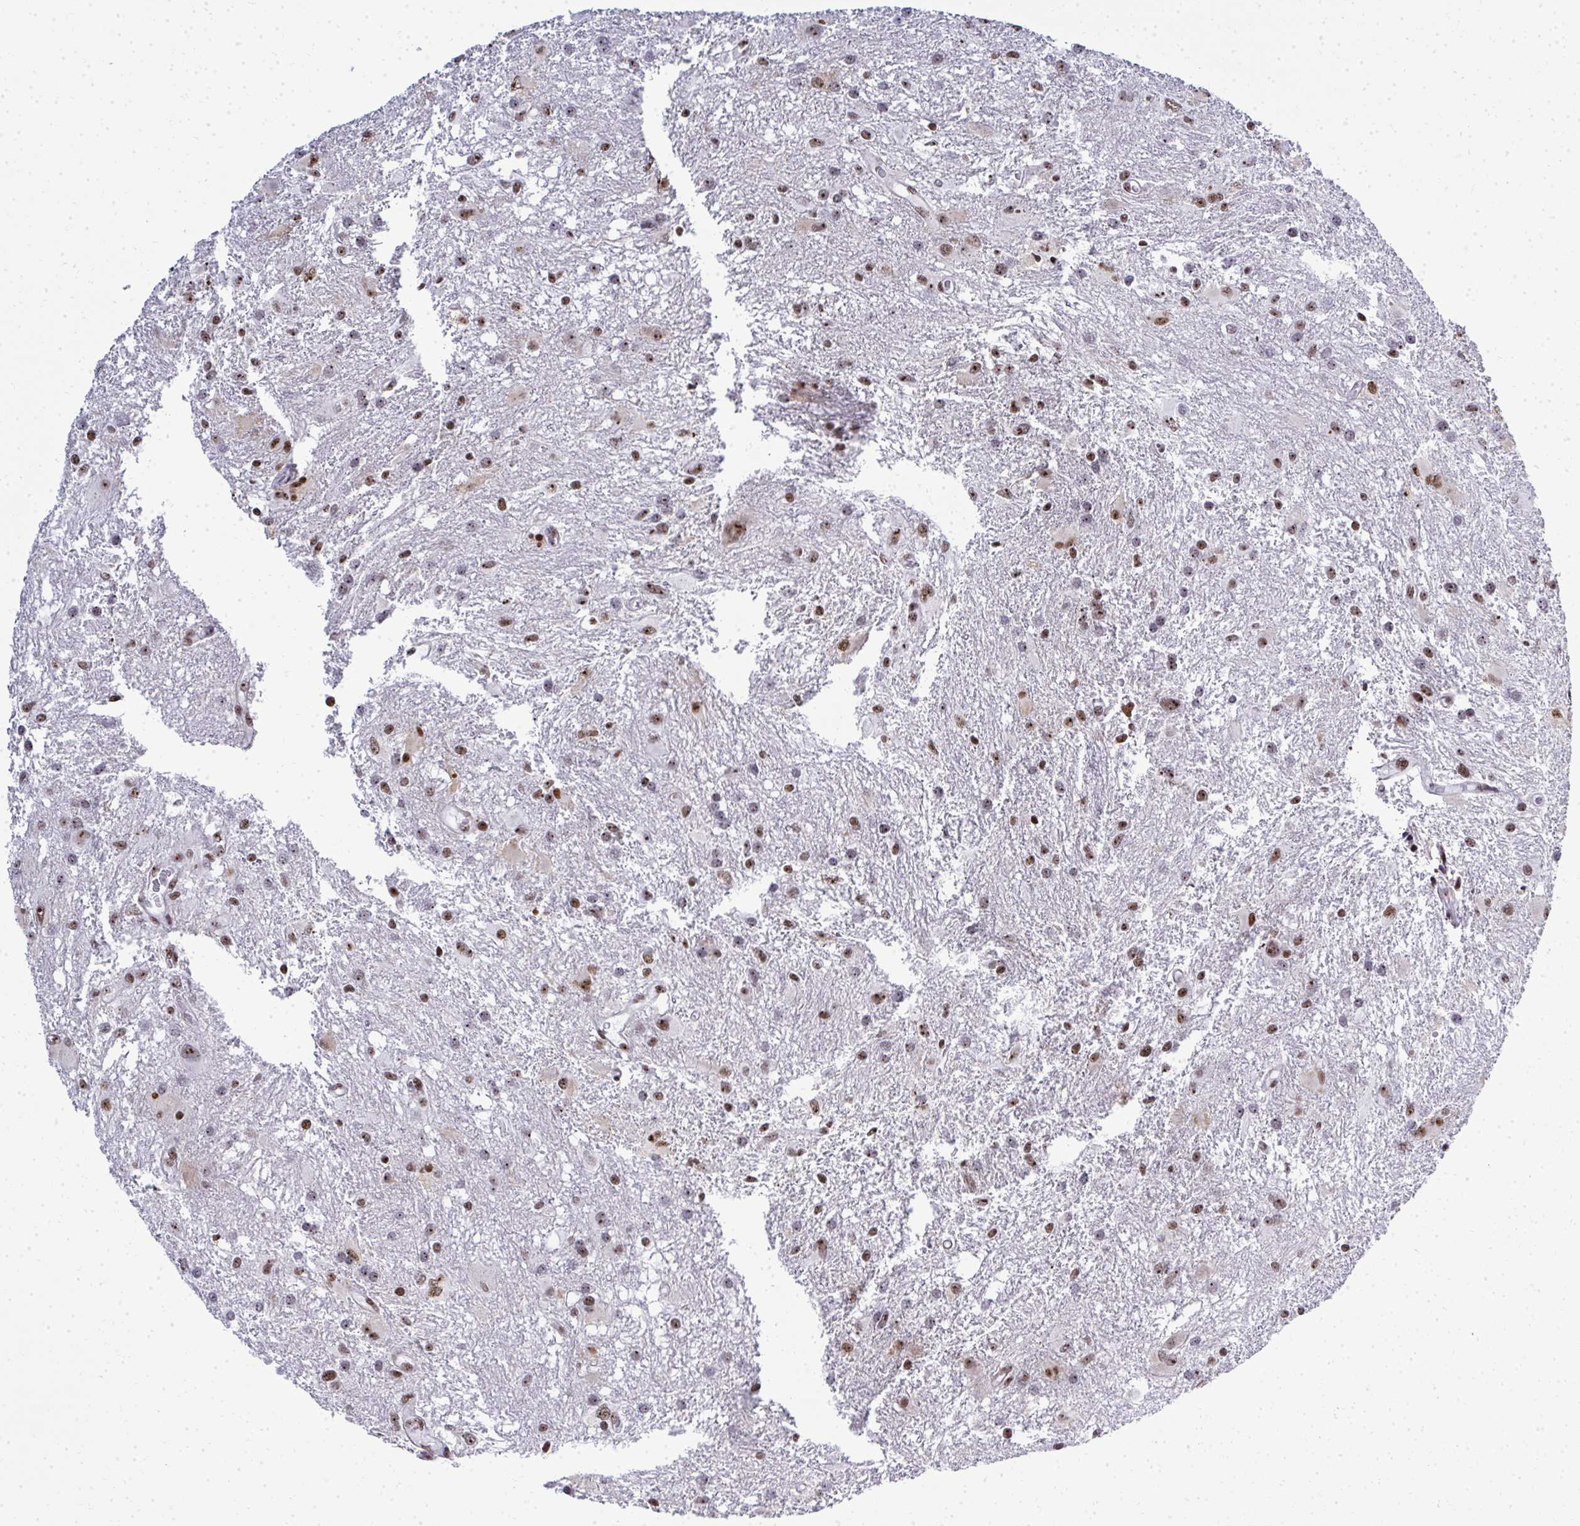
{"staining": {"intensity": "moderate", "quantity": ">75%", "location": "nuclear"}, "tissue": "glioma", "cell_type": "Tumor cells", "image_type": "cancer", "snomed": [{"axis": "morphology", "description": "Glioma, malignant, High grade"}, {"axis": "topography", "description": "Brain"}], "caption": "This is an image of immunohistochemistry (IHC) staining of glioma, which shows moderate positivity in the nuclear of tumor cells.", "gene": "SIRT7", "patient": {"sex": "male", "age": 53}}